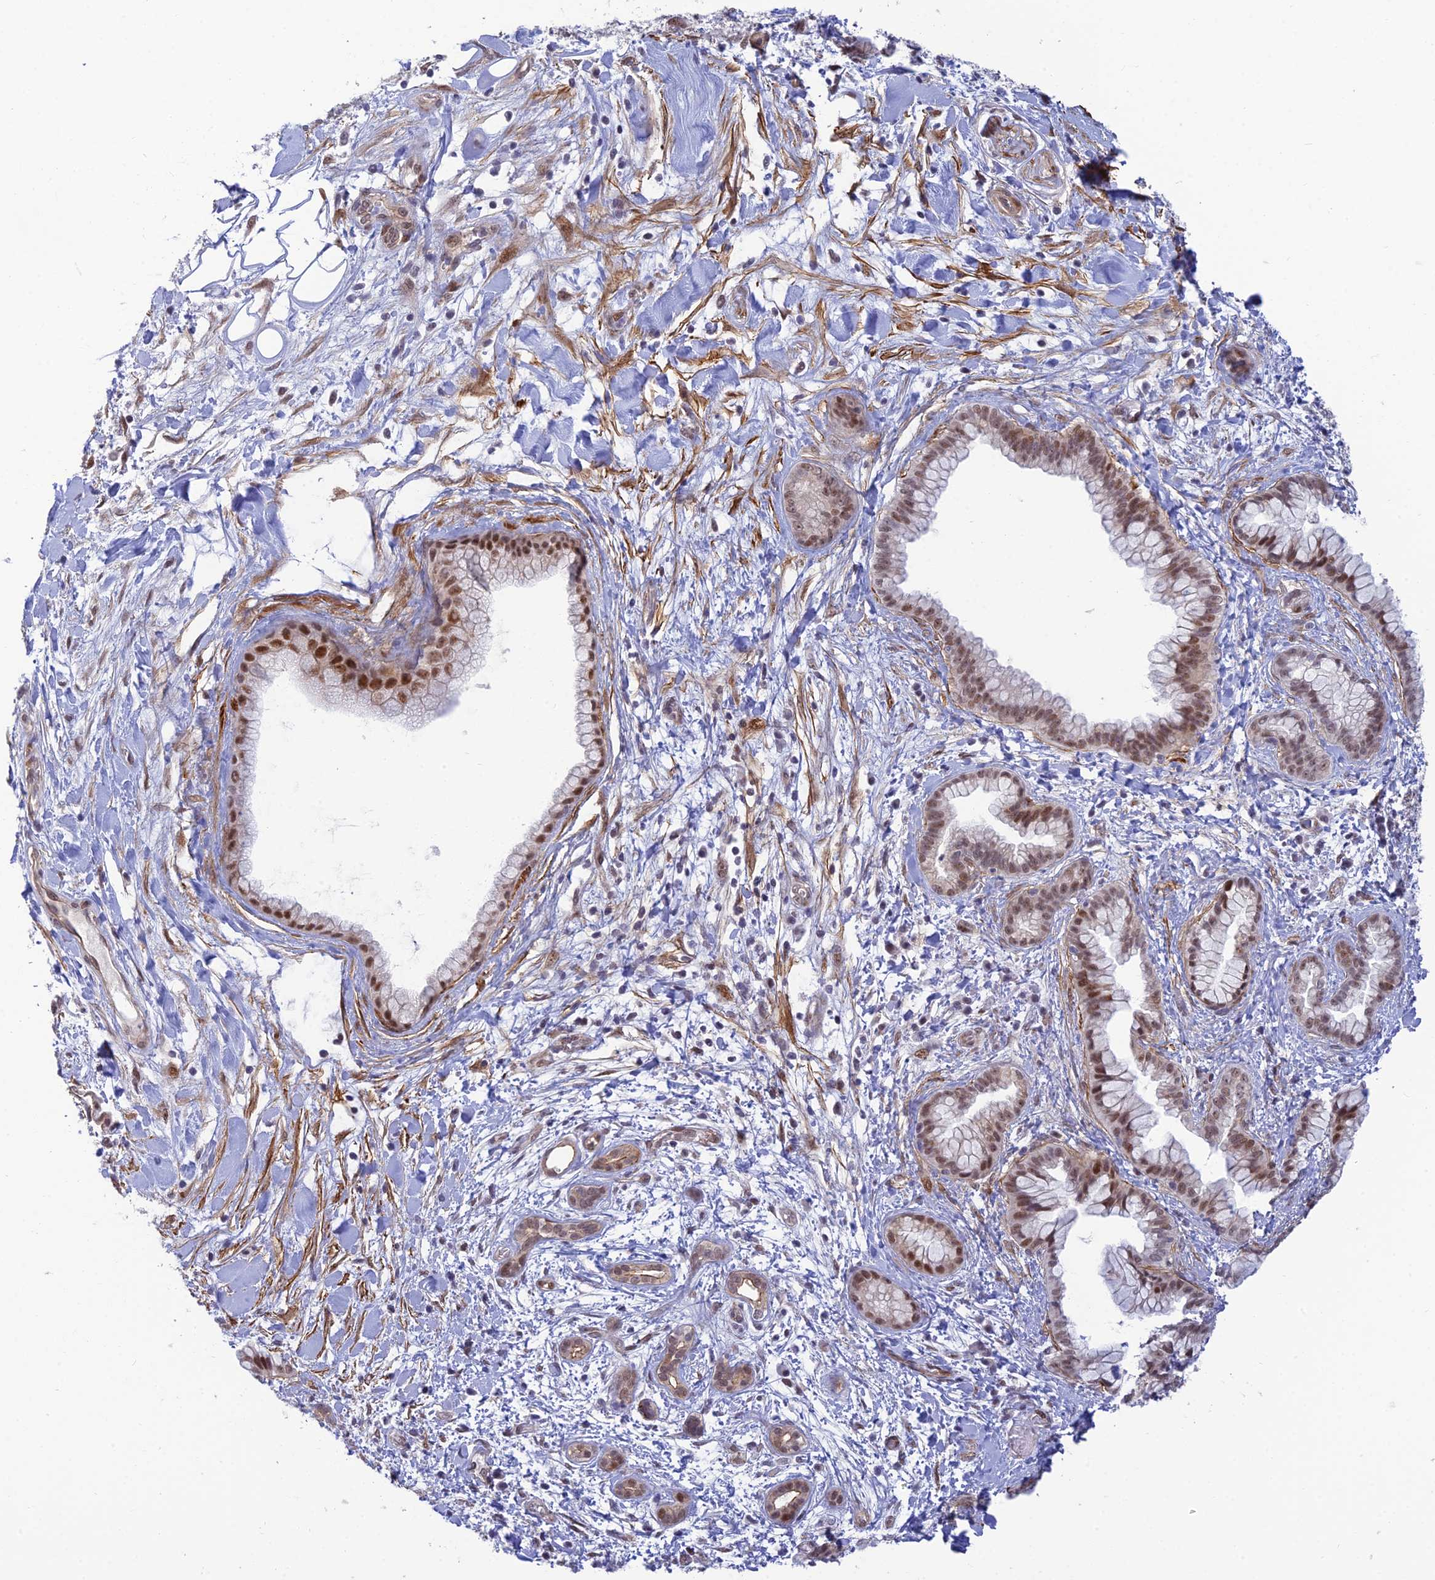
{"staining": {"intensity": "moderate", "quantity": ">75%", "location": "nuclear"}, "tissue": "pancreatic cancer", "cell_type": "Tumor cells", "image_type": "cancer", "snomed": [{"axis": "morphology", "description": "Adenocarcinoma, NOS"}, {"axis": "topography", "description": "Pancreas"}], "caption": "DAB immunohistochemical staining of pancreatic cancer (adenocarcinoma) reveals moderate nuclear protein positivity in approximately >75% of tumor cells.", "gene": "CLK4", "patient": {"sex": "female", "age": 78}}